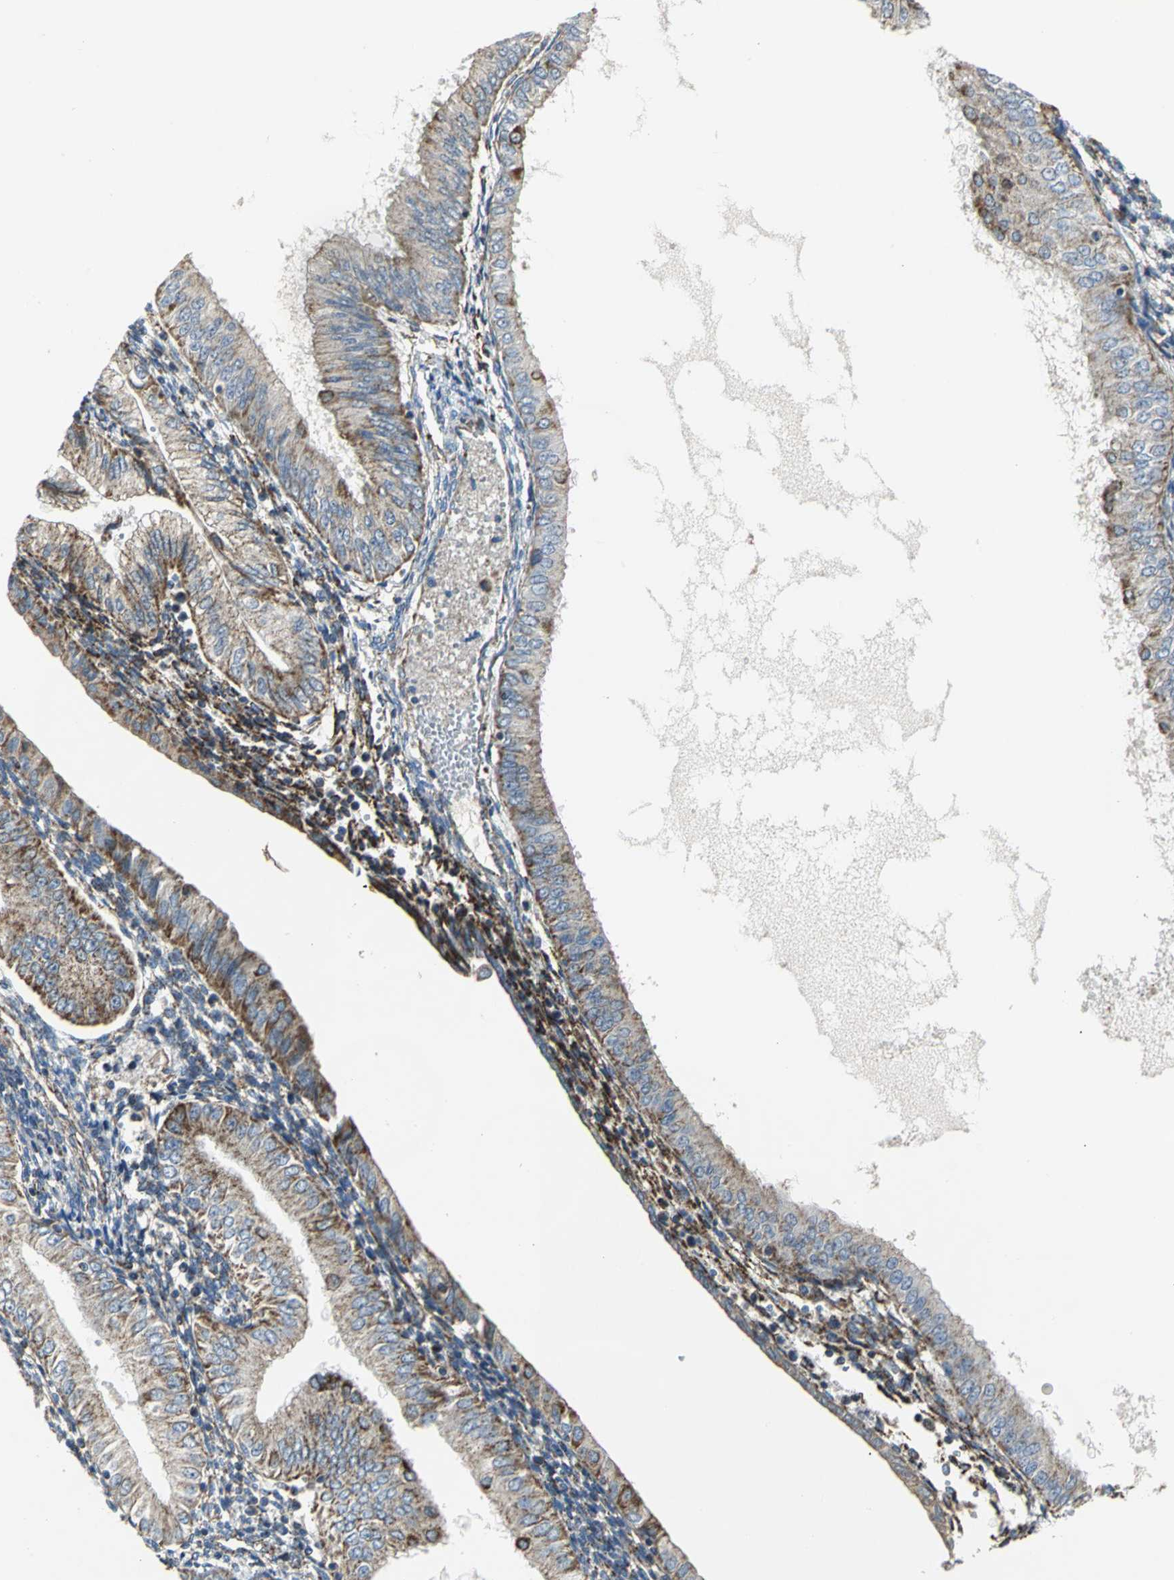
{"staining": {"intensity": "moderate", "quantity": "25%-75%", "location": "cytoplasmic/membranous"}, "tissue": "endometrial cancer", "cell_type": "Tumor cells", "image_type": "cancer", "snomed": [{"axis": "morphology", "description": "Adenocarcinoma, NOS"}, {"axis": "topography", "description": "Endometrium"}], "caption": "Protein staining by immunohistochemistry (IHC) demonstrates moderate cytoplasmic/membranous expression in about 25%-75% of tumor cells in endometrial adenocarcinoma.", "gene": "NDUFB5", "patient": {"sex": "female", "age": 53}}